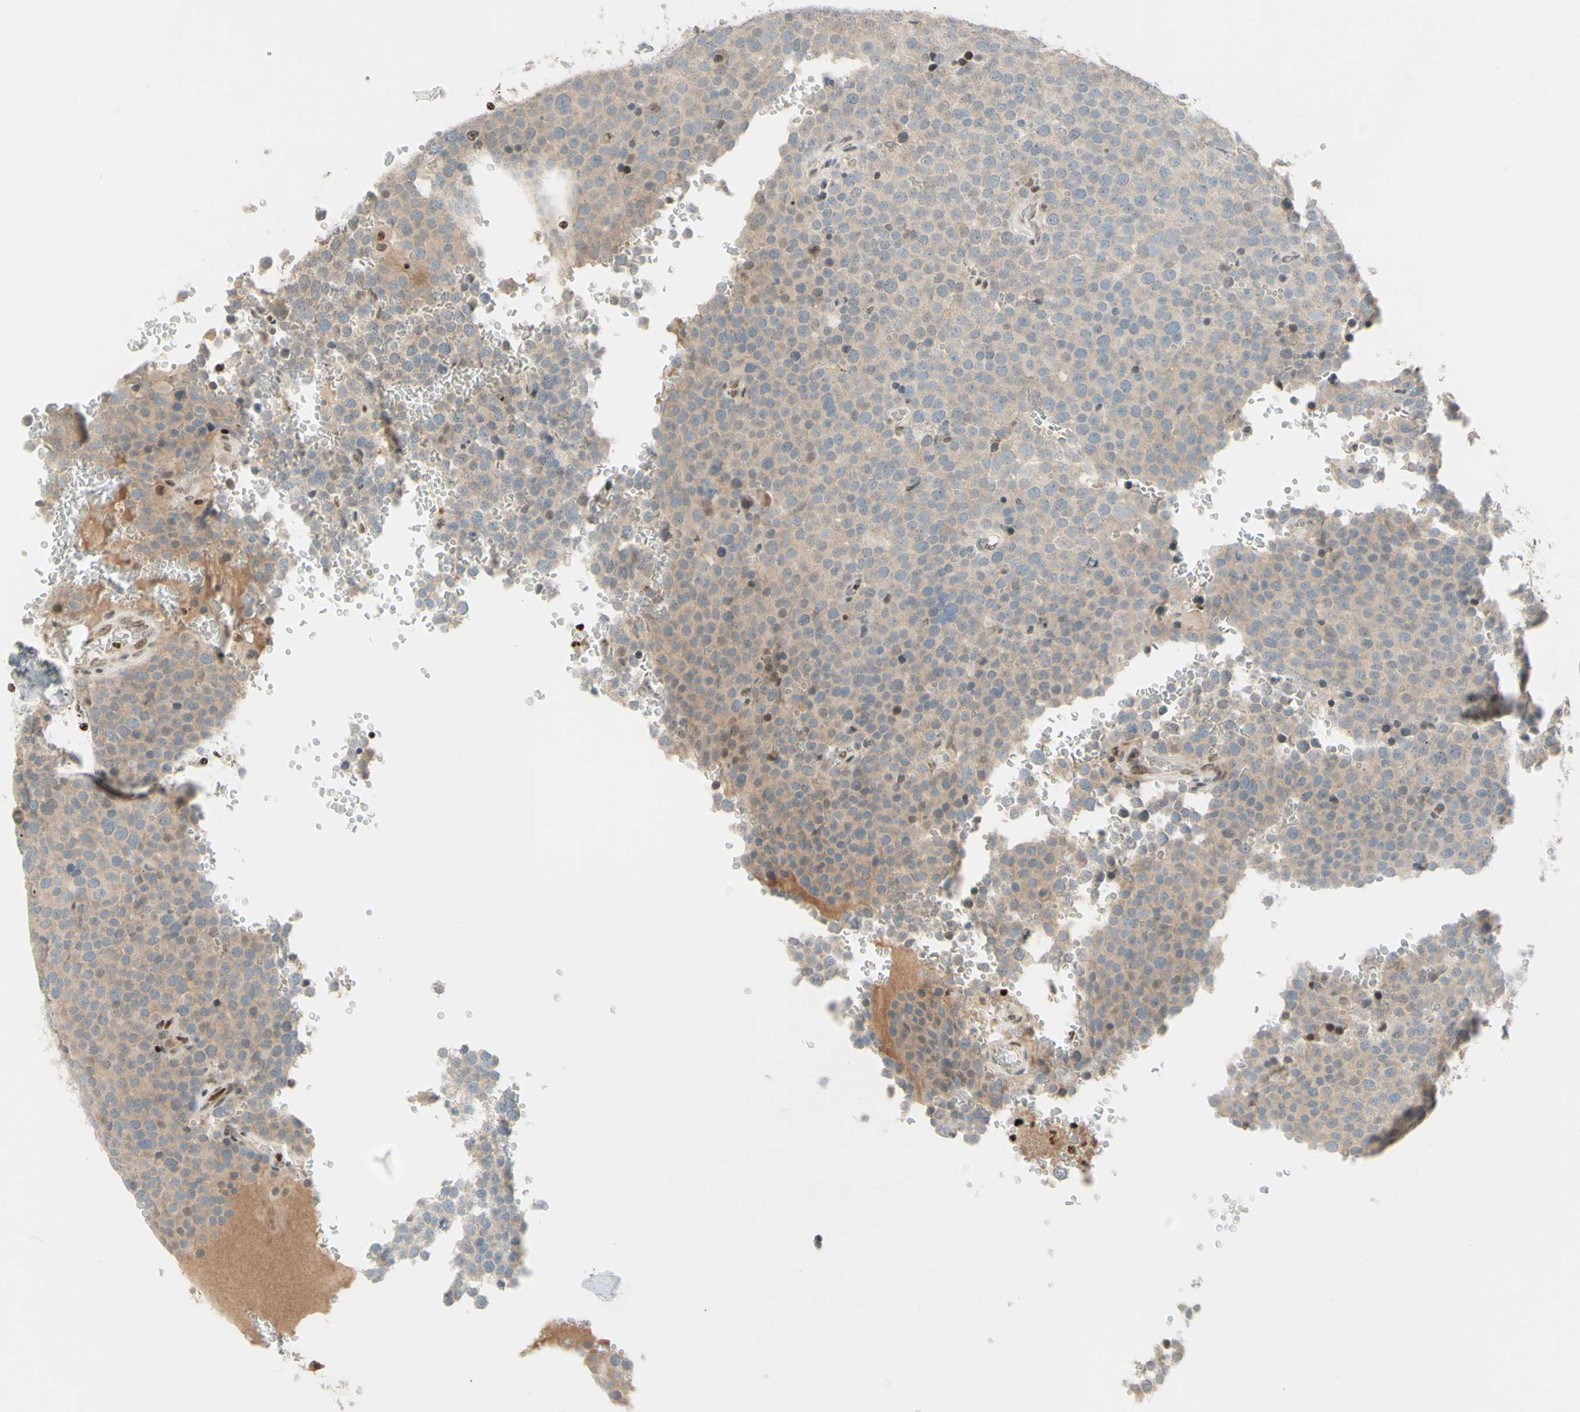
{"staining": {"intensity": "negative", "quantity": "none", "location": "none"}, "tissue": "testis cancer", "cell_type": "Tumor cells", "image_type": "cancer", "snomed": [{"axis": "morphology", "description": "Seminoma, NOS"}, {"axis": "topography", "description": "Testis"}], "caption": "A high-resolution photomicrograph shows immunohistochemistry (IHC) staining of seminoma (testis), which demonstrates no significant expression in tumor cells. (Brightfield microscopy of DAB (3,3'-diaminobenzidine) immunohistochemistry (IHC) at high magnification).", "gene": "CDKL5", "patient": {"sex": "male", "age": 71}}